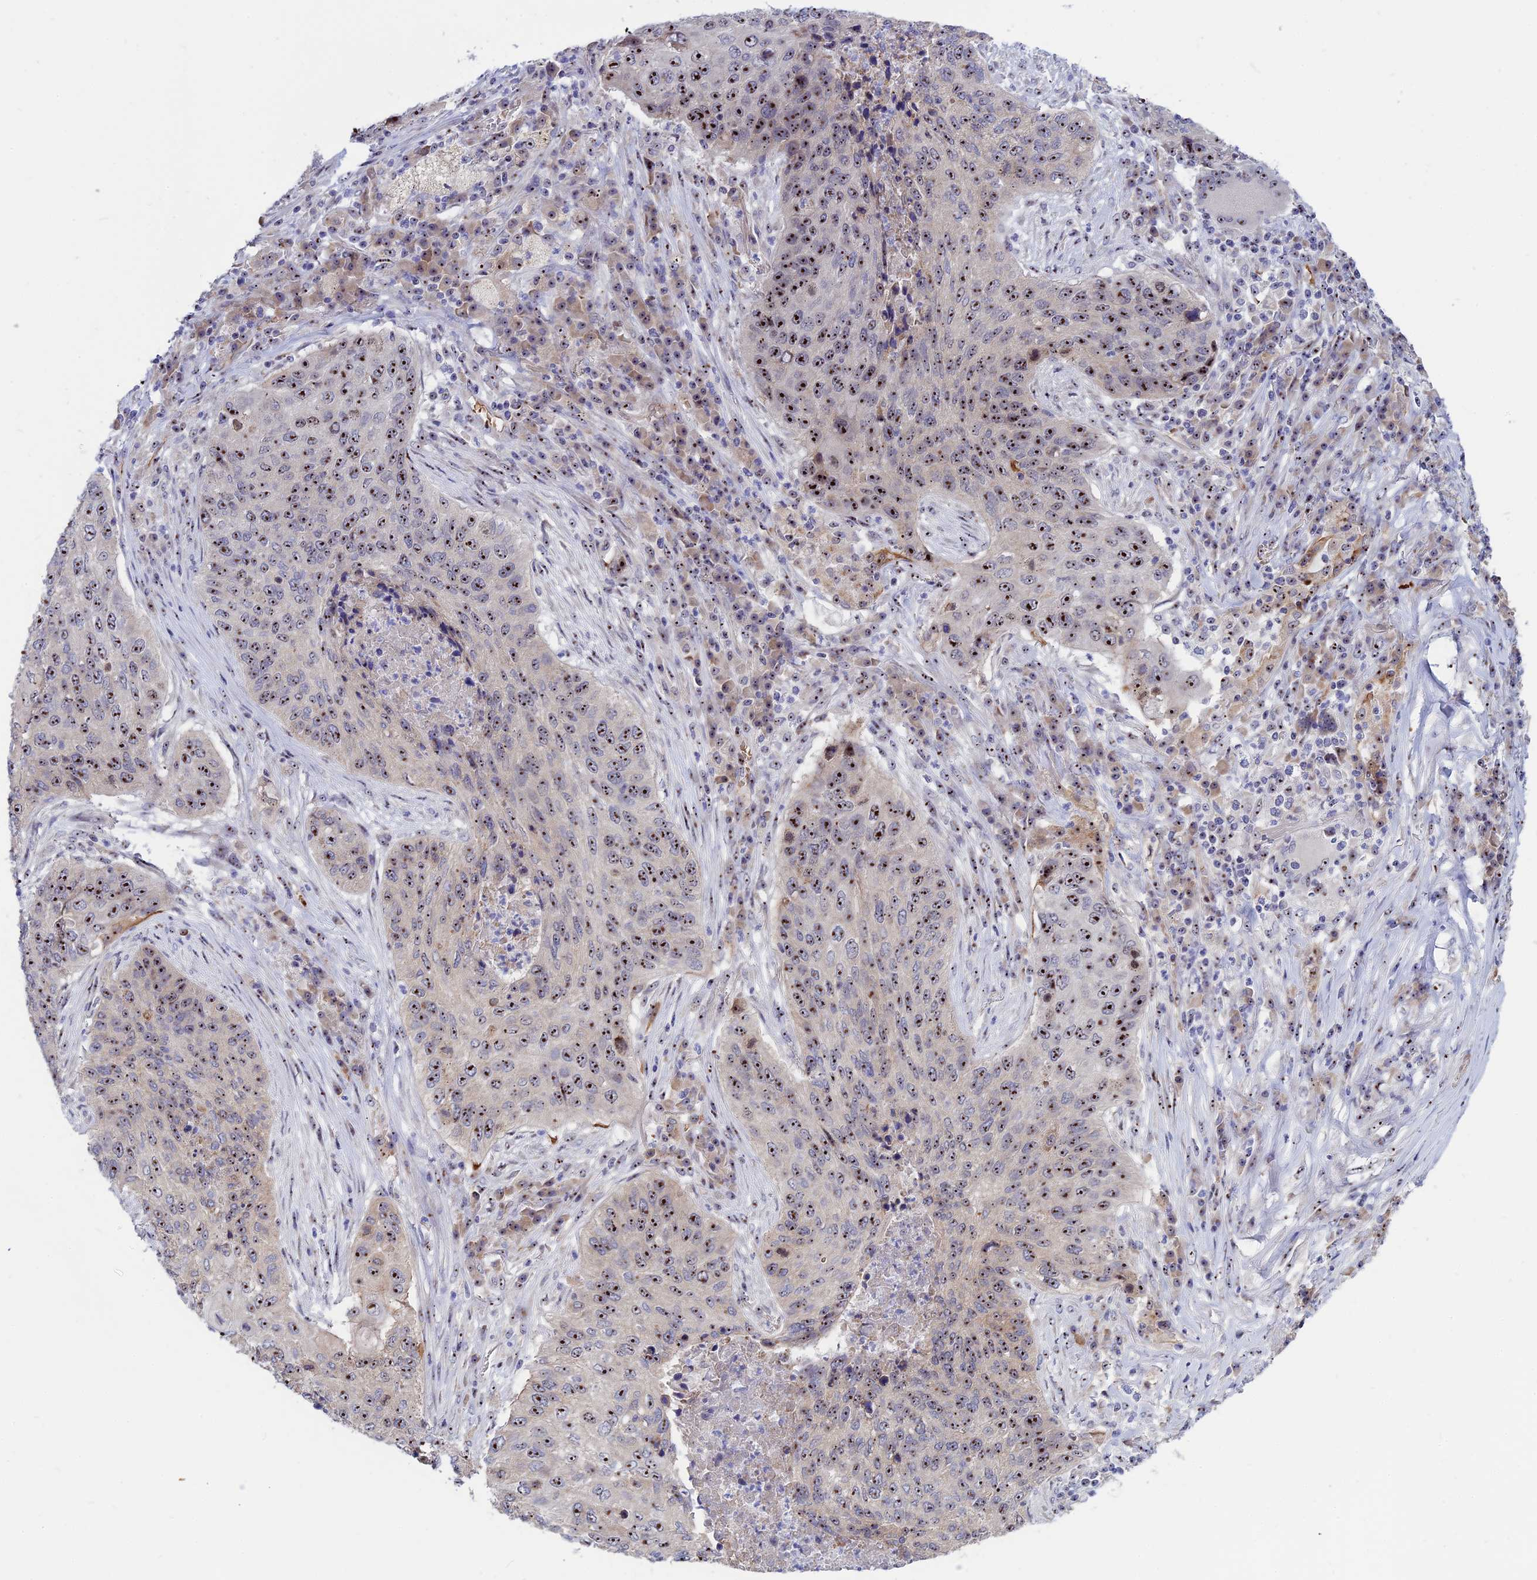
{"staining": {"intensity": "strong", "quantity": "25%-75%", "location": "nuclear"}, "tissue": "lung cancer", "cell_type": "Tumor cells", "image_type": "cancer", "snomed": [{"axis": "morphology", "description": "Squamous cell carcinoma, NOS"}, {"axis": "topography", "description": "Lung"}], "caption": "A histopathology image of lung cancer (squamous cell carcinoma) stained for a protein exhibits strong nuclear brown staining in tumor cells. (Stains: DAB in brown, nuclei in blue, Microscopy: brightfield microscopy at high magnification).", "gene": "DBNDD1", "patient": {"sex": "female", "age": 63}}